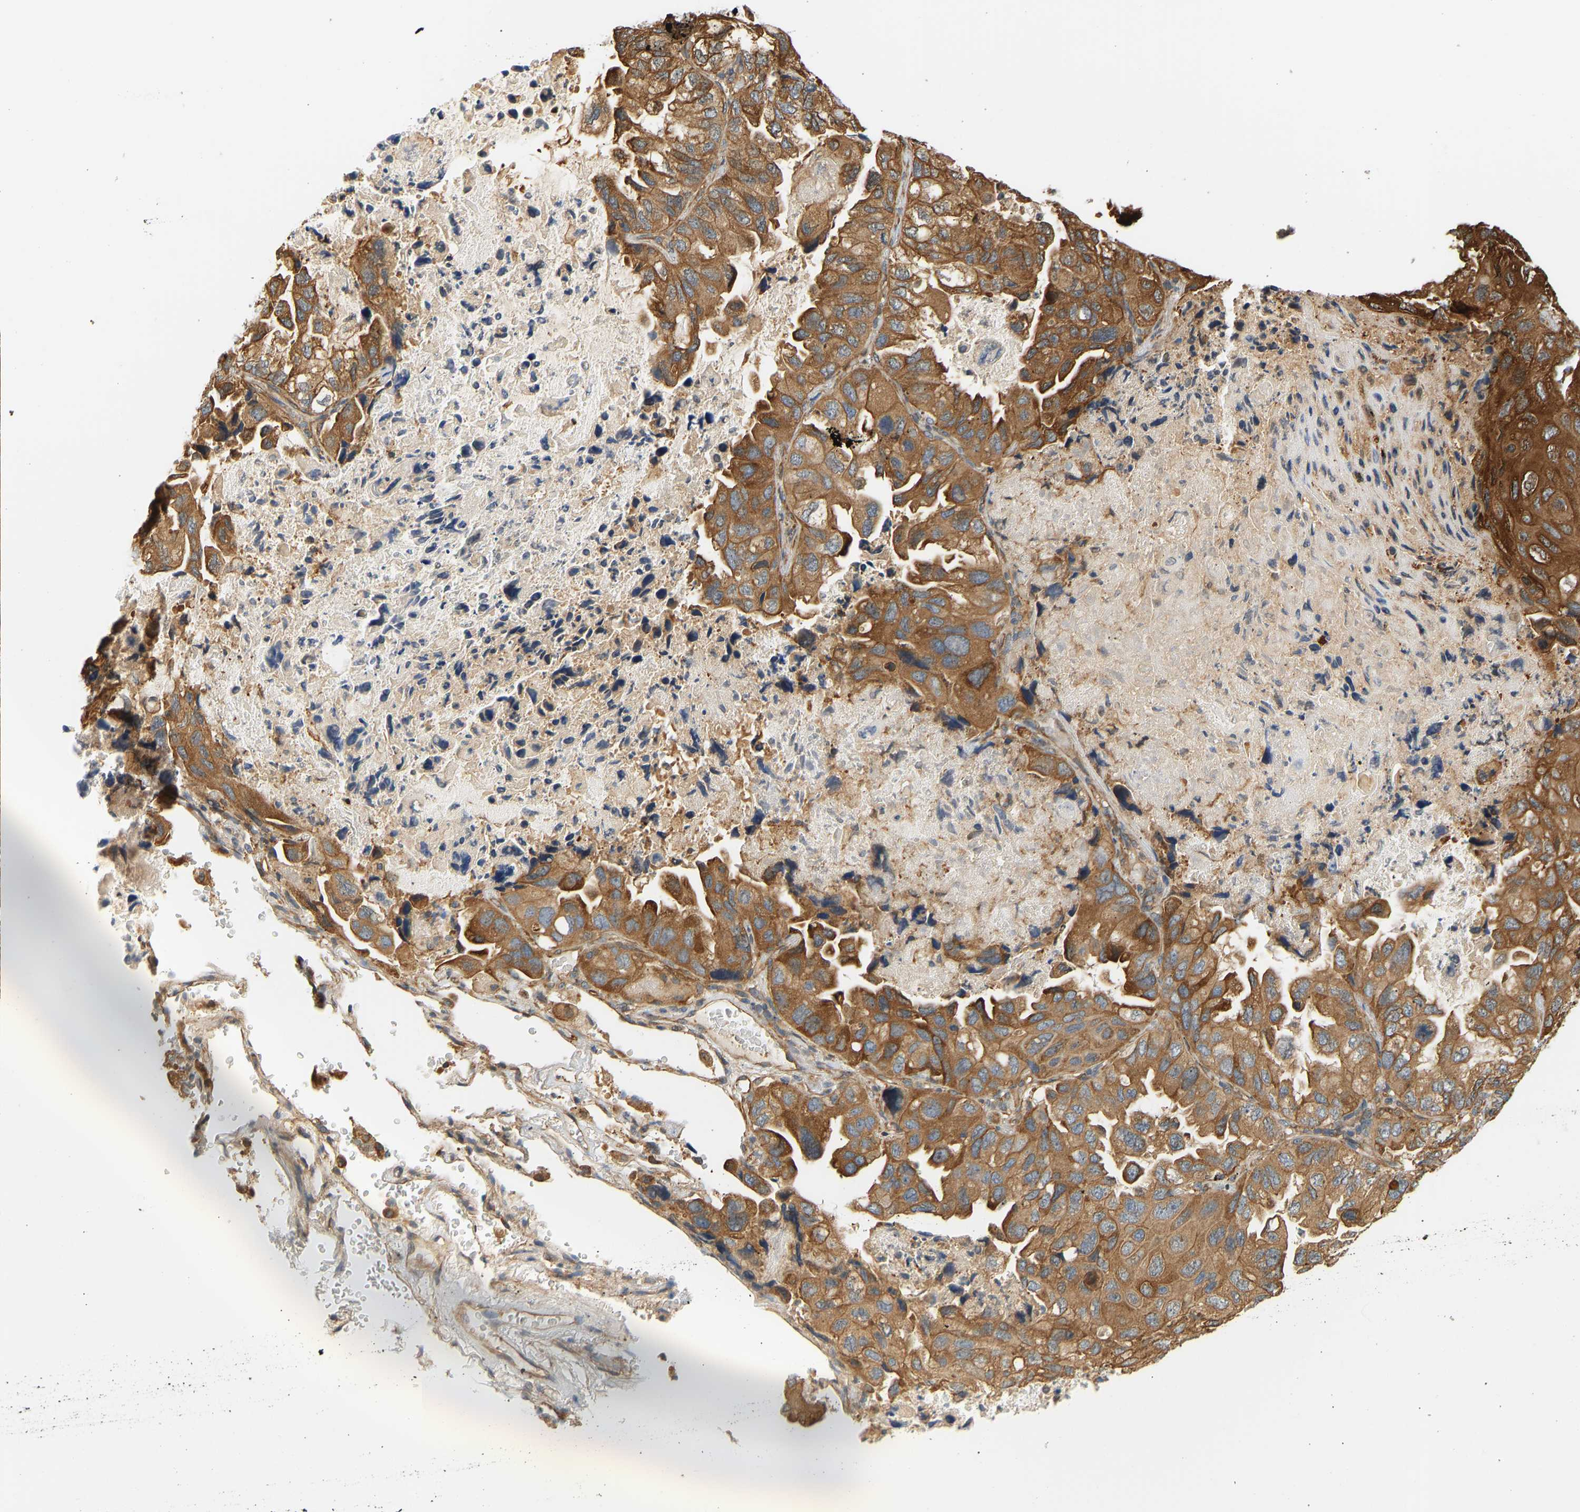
{"staining": {"intensity": "strong", "quantity": ">75%", "location": "cytoplasmic/membranous"}, "tissue": "lung cancer", "cell_type": "Tumor cells", "image_type": "cancer", "snomed": [{"axis": "morphology", "description": "Squamous cell carcinoma, NOS"}, {"axis": "topography", "description": "Lung"}], "caption": "Lung cancer stained with DAB (3,3'-diaminobenzidine) immunohistochemistry reveals high levels of strong cytoplasmic/membranous expression in about >75% of tumor cells. The staining is performed using DAB brown chromogen to label protein expression. The nuclei are counter-stained blue using hematoxylin.", "gene": "CEP57", "patient": {"sex": "female", "age": 73}}